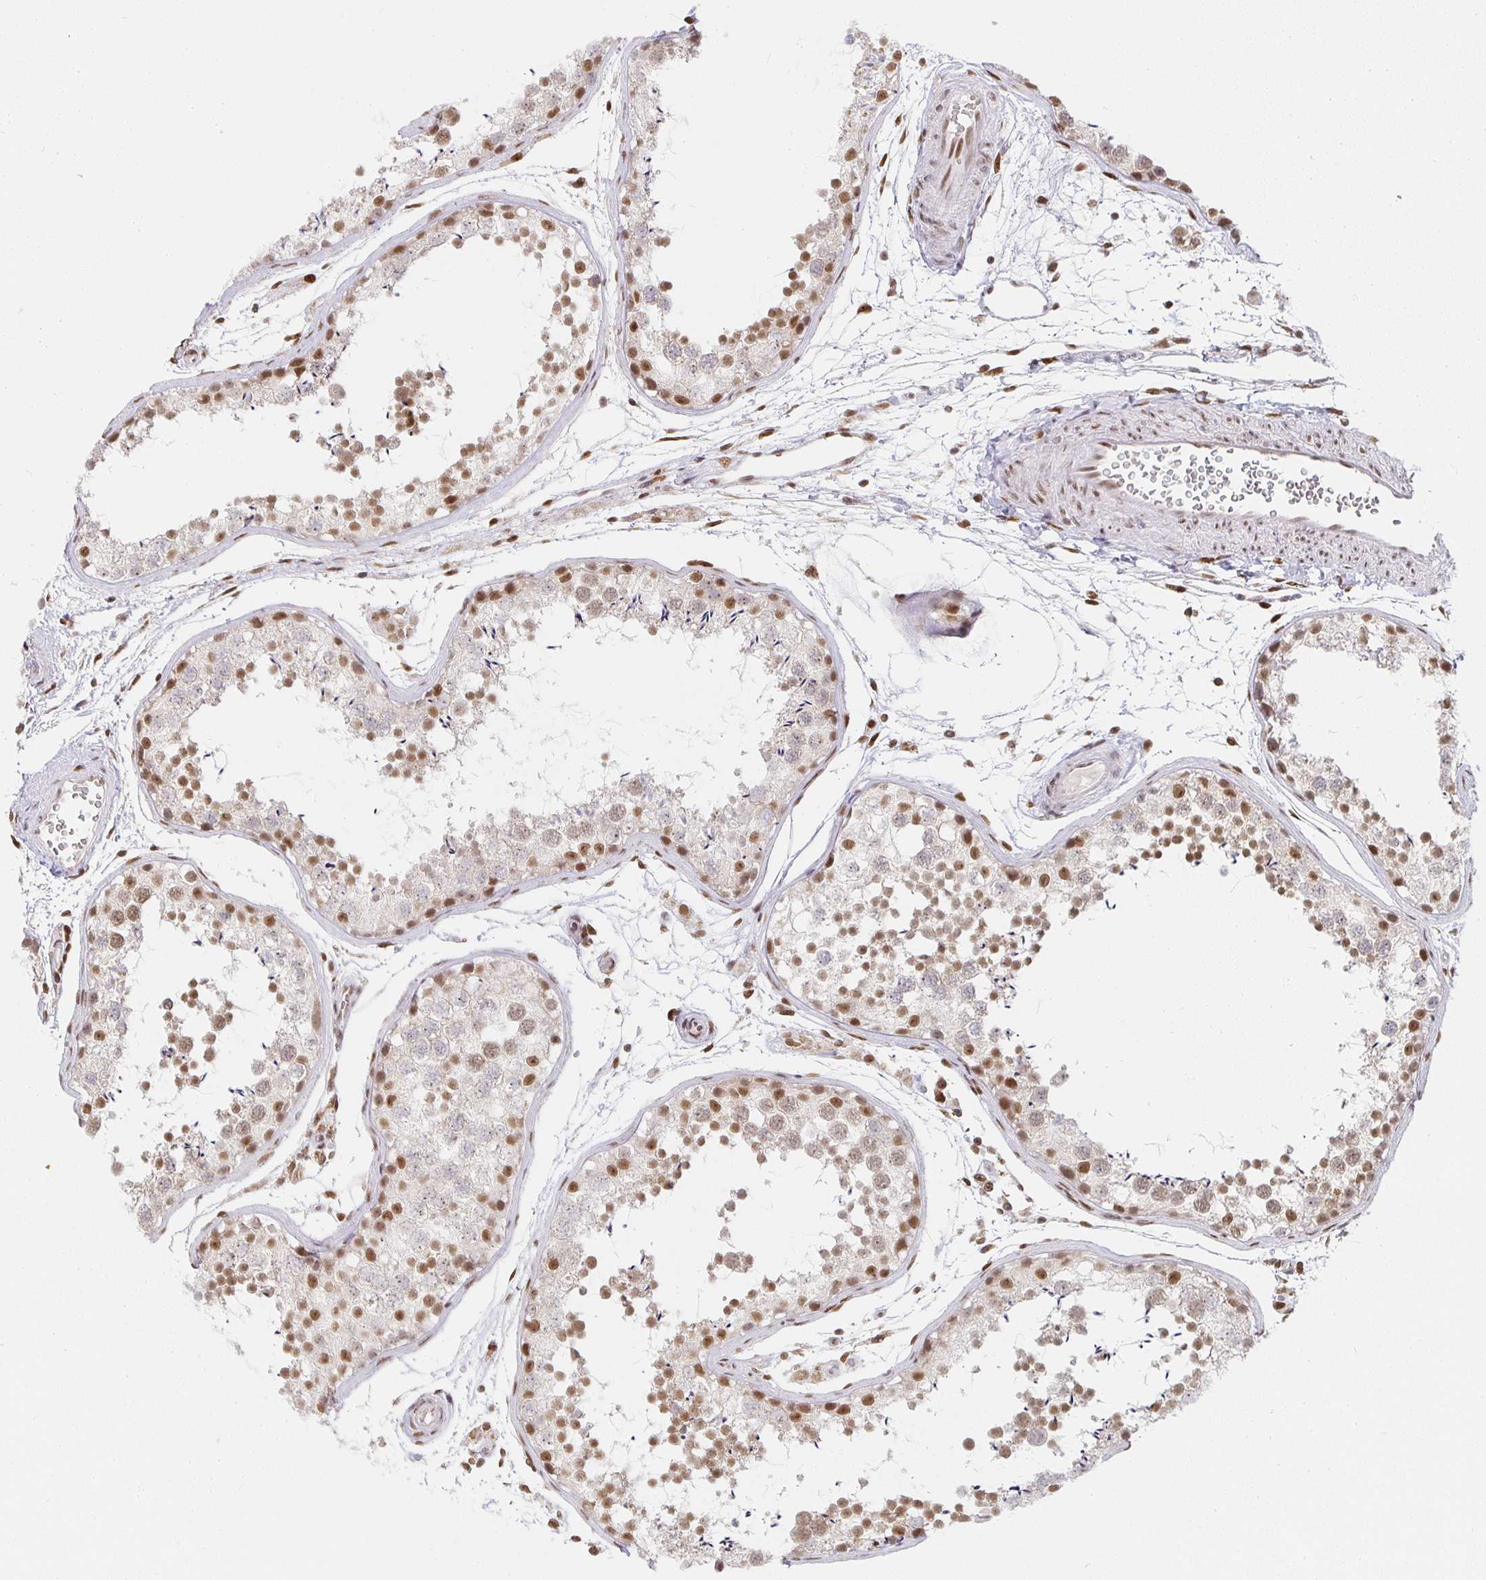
{"staining": {"intensity": "moderate", "quantity": "25%-75%", "location": "nuclear"}, "tissue": "testis", "cell_type": "Cells in seminiferous ducts", "image_type": "normal", "snomed": [{"axis": "morphology", "description": "Normal tissue, NOS"}, {"axis": "topography", "description": "Testis"}], "caption": "Testis stained with IHC demonstrates moderate nuclear expression in about 25%-75% of cells in seminiferous ducts. Nuclei are stained in blue.", "gene": "SMARCA2", "patient": {"sex": "male", "age": 29}}